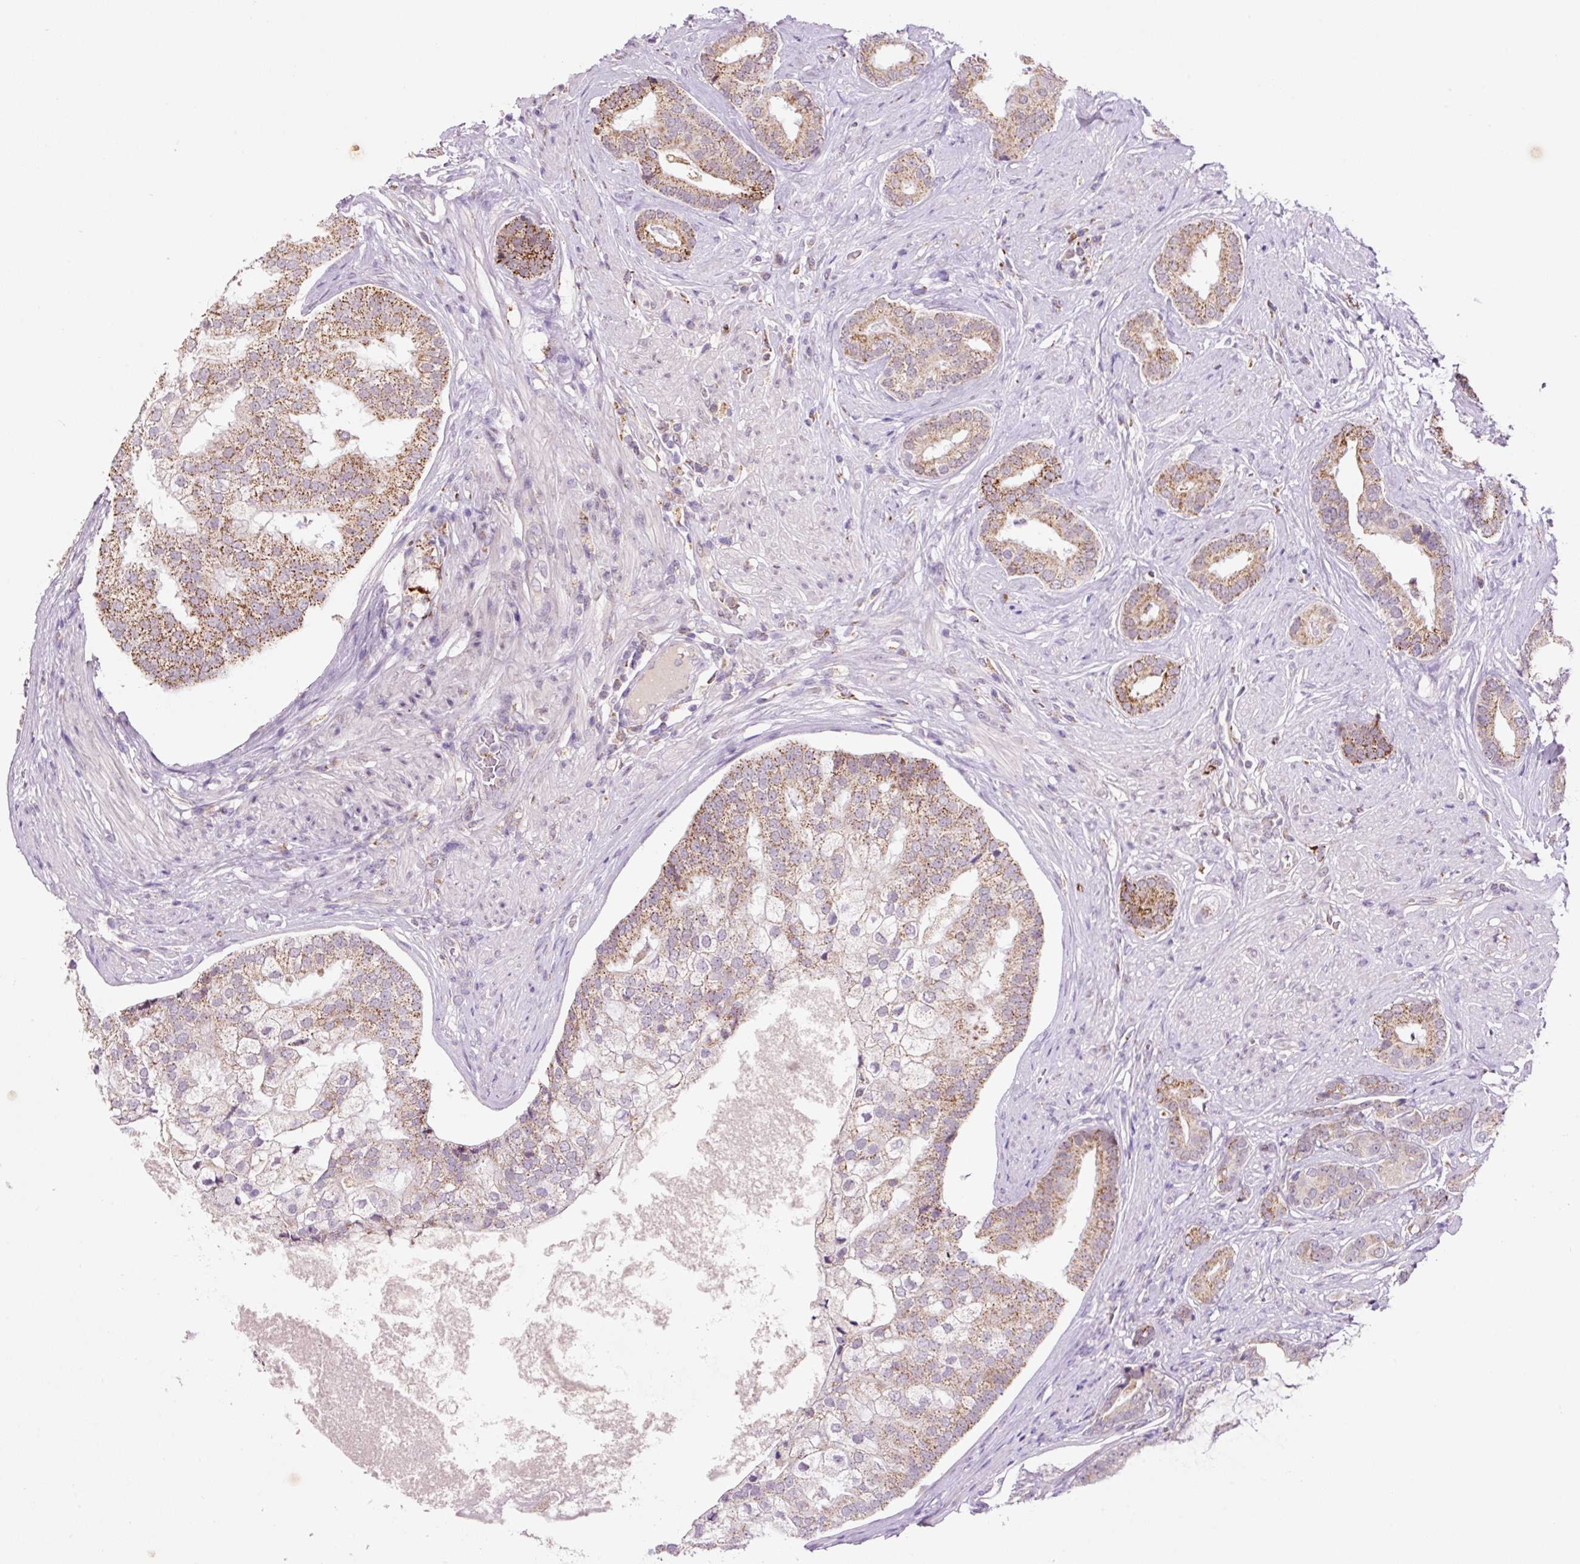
{"staining": {"intensity": "moderate", "quantity": ">75%", "location": "cytoplasmic/membranous"}, "tissue": "prostate cancer", "cell_type": "Tumor cells", "image_type": "cancer", "snomed": [{"axis": "morphology", "description": "Adenocarcinoma, High grade"}, {"axis": "topography", "description": "Prostate"}], "caption": "This histopathology image demonstrates prostate cancer stained with immunohistochemistry to label a protein in brown. The cytoplasmic/membranous of tumor cells show moderate positivity for the protein. Nuclei are counter-stained blue.", "gene": "PCK2", "patient": {"sex": "male", "age": 55}}